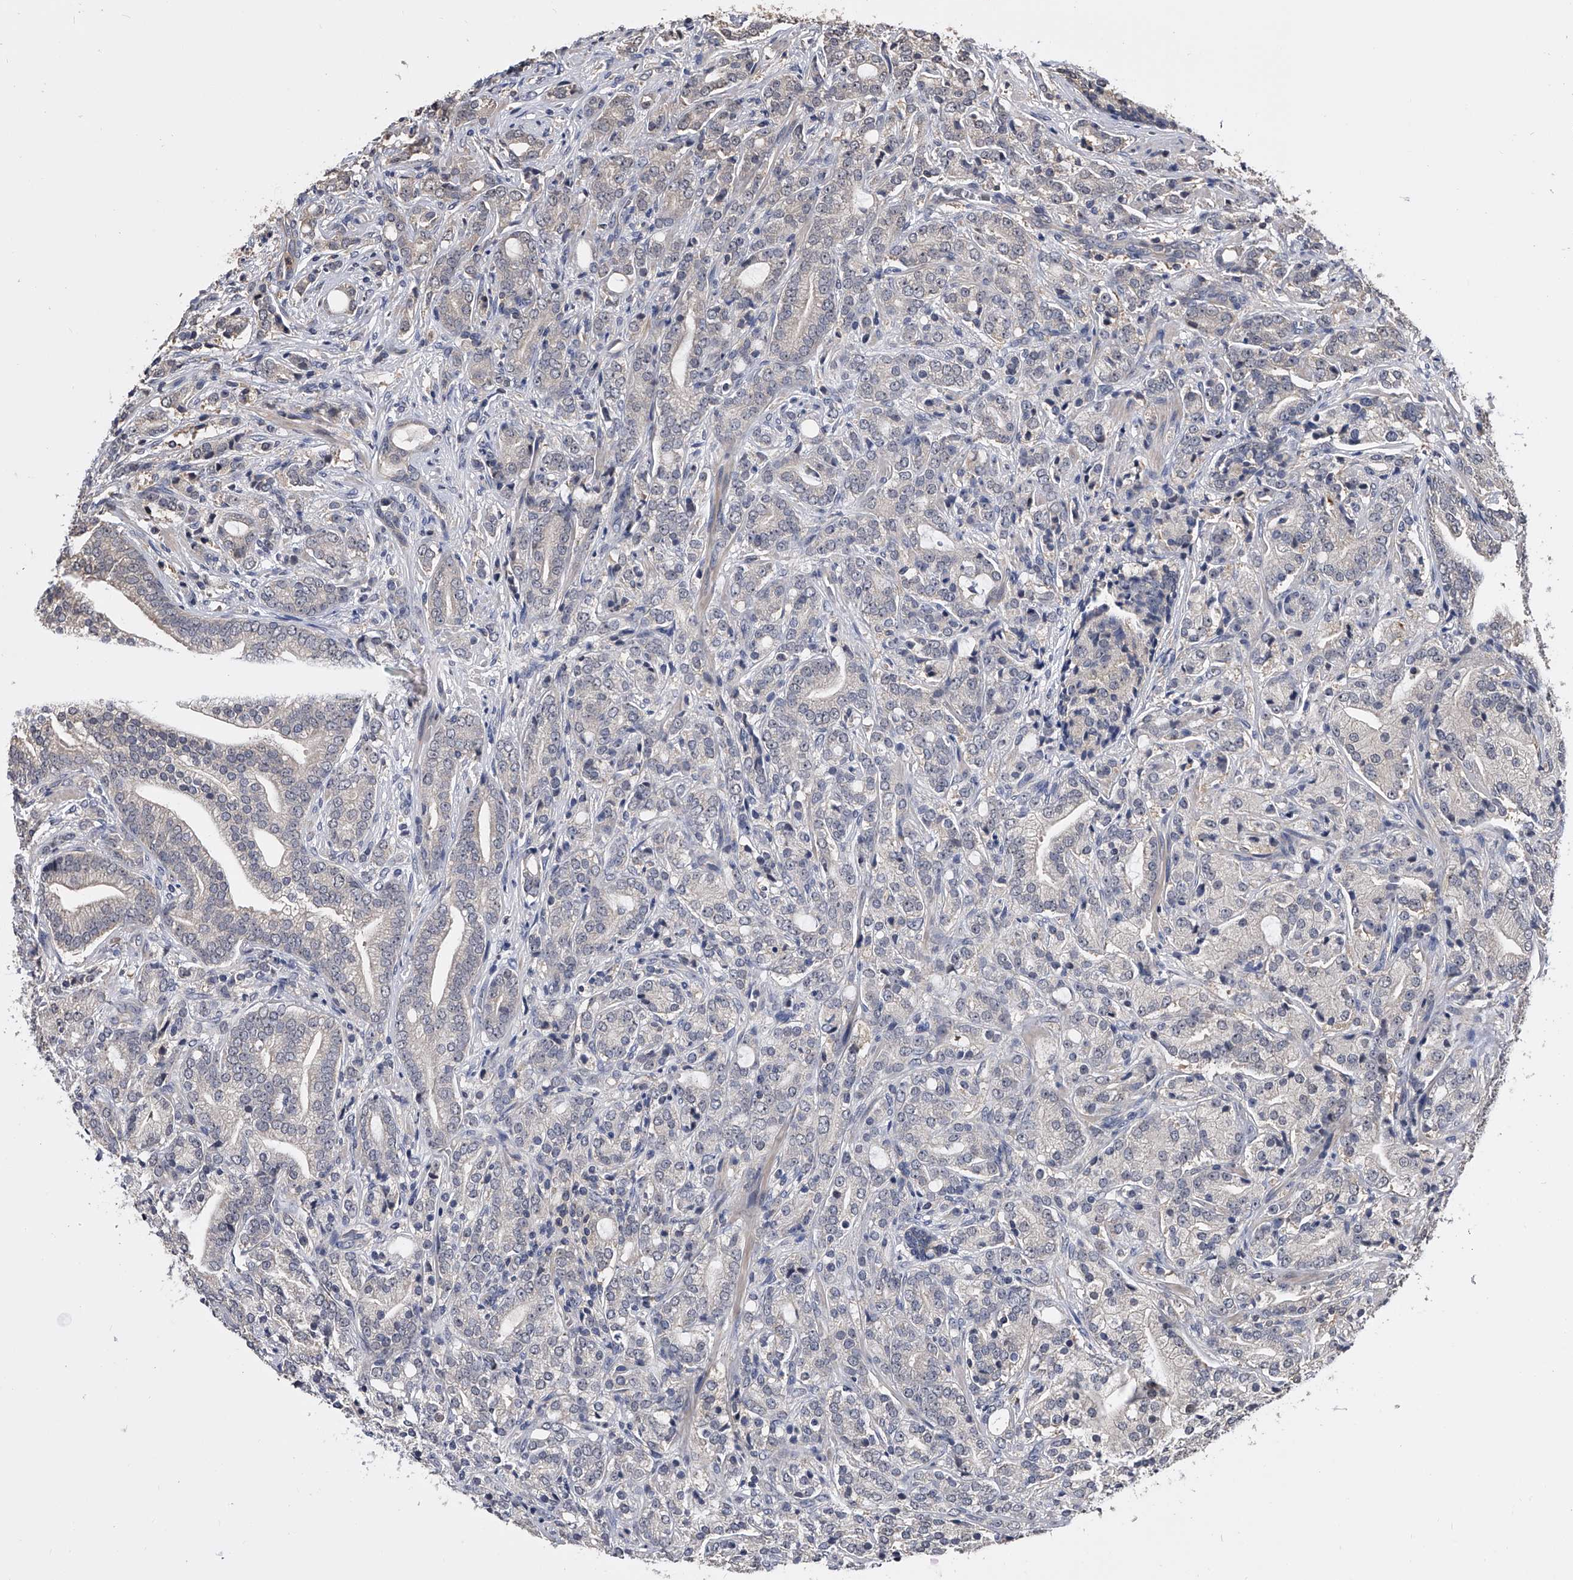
{"staining": {"intensity": "negative", "quantity": "none", "location": "none"}, "tissue": "prostate cancer", "cell_type": "Tumor cells", "image_type": "cancer", "snomed": [{"axis": "morphology", "description": "Adenocarcinoma, High grade"}, {"axis": "topography", "description": "Prostate"}], "caption": "This is an immunohistochemistry (IHC) histopathology image of human high-grade adenocarcinoma (prostate). There is no positivity in tumor cells.", "gene": "EFCAB7", "patient": {"sex": "male", "age": 57}}